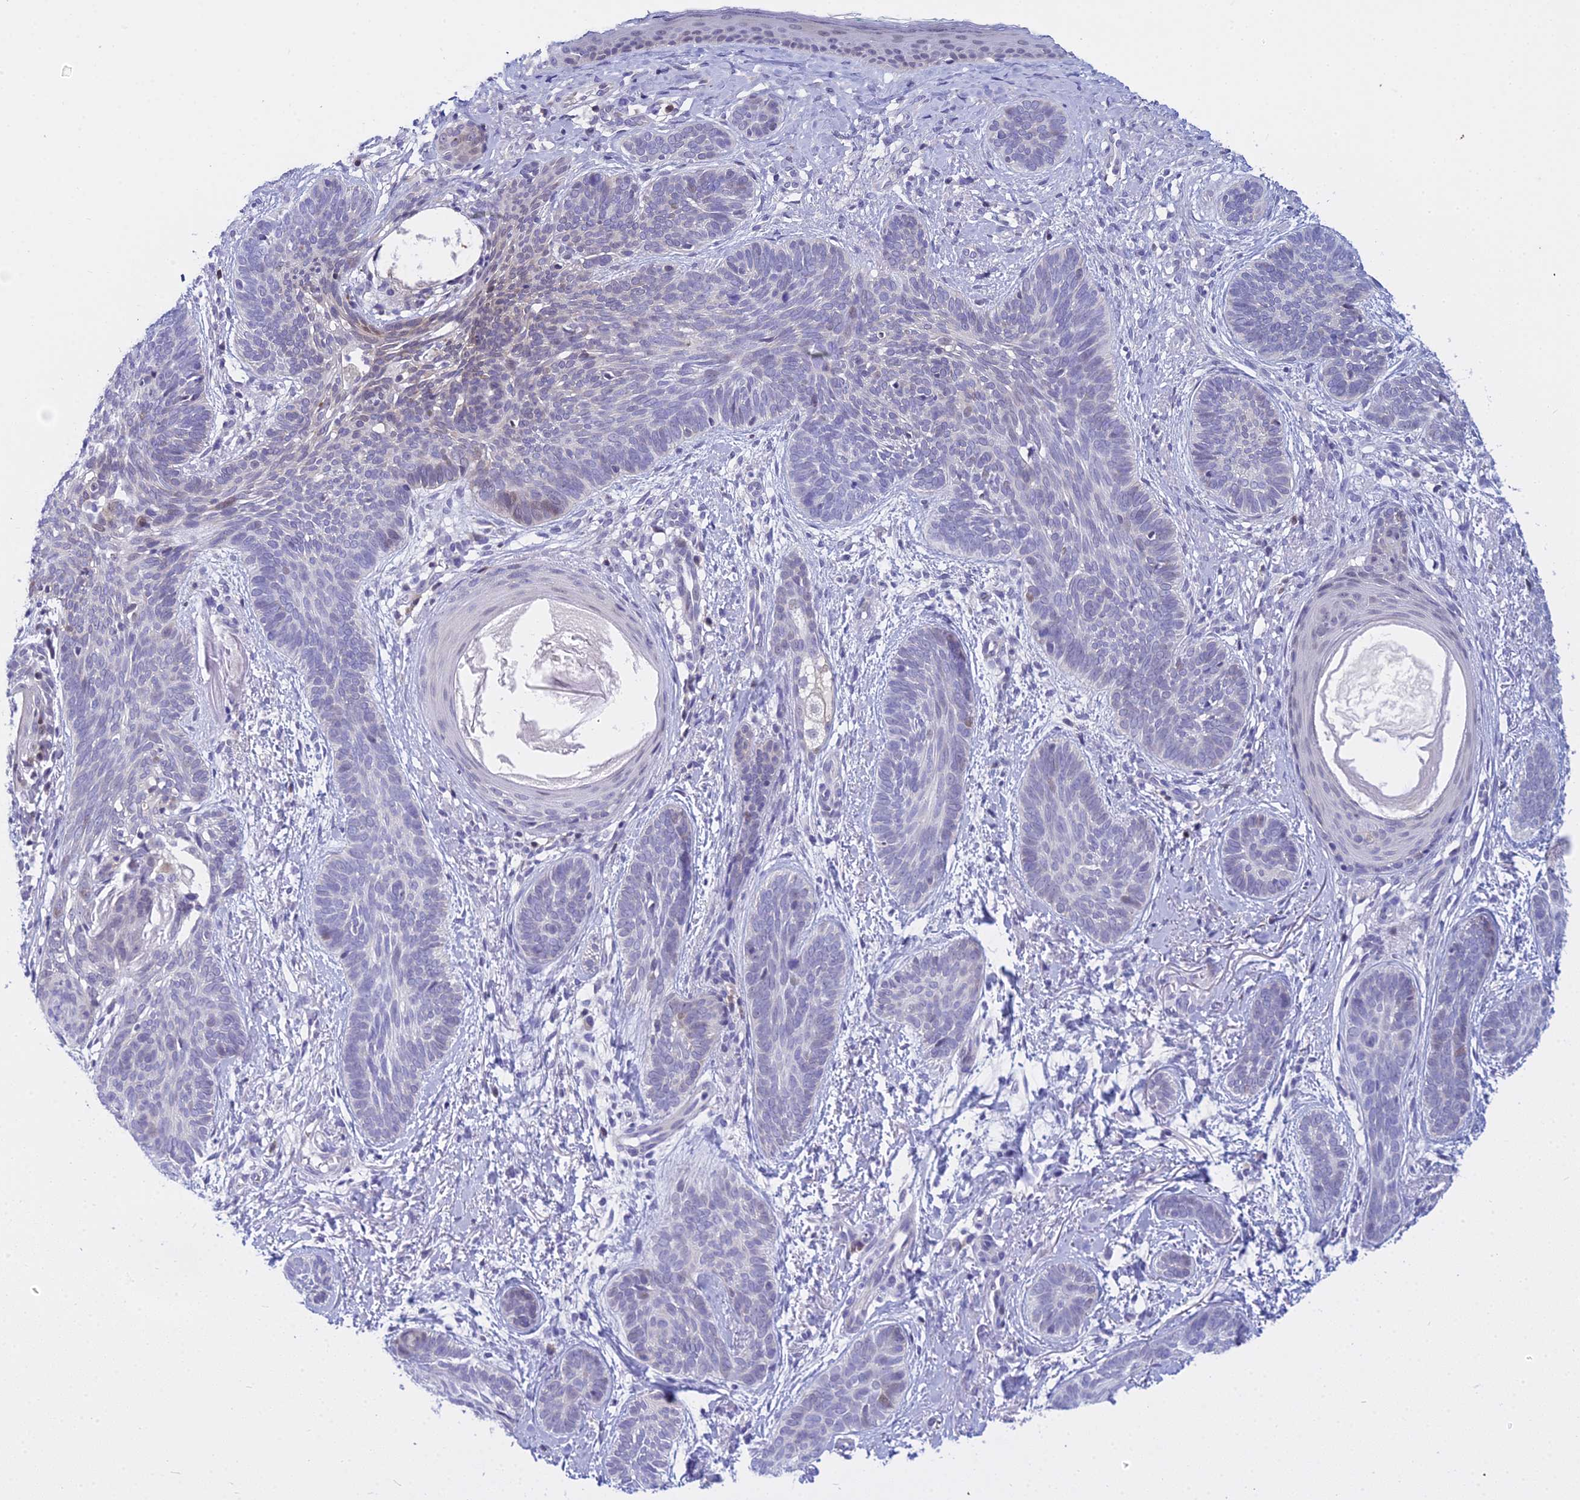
{"staining": {"intensity": "moderate", "quantity": "<25%", "location": "nuclear"}, "tissue": "skin cancer", "cell_type": "Tumor cells", "image_type": "cancer", "snomed": [{"axis": "morphology", "description": "Basal cell carcinoma"}, {"axis": "topography", "description": "Skin"}], "caption": "A brown stain highlights moderate nuclear staining of a protein in human basal cell carcinoma (skin) tumor cells.", "gene": "ZMIZ1", "patient": {"sex": "female", "age": 81}}